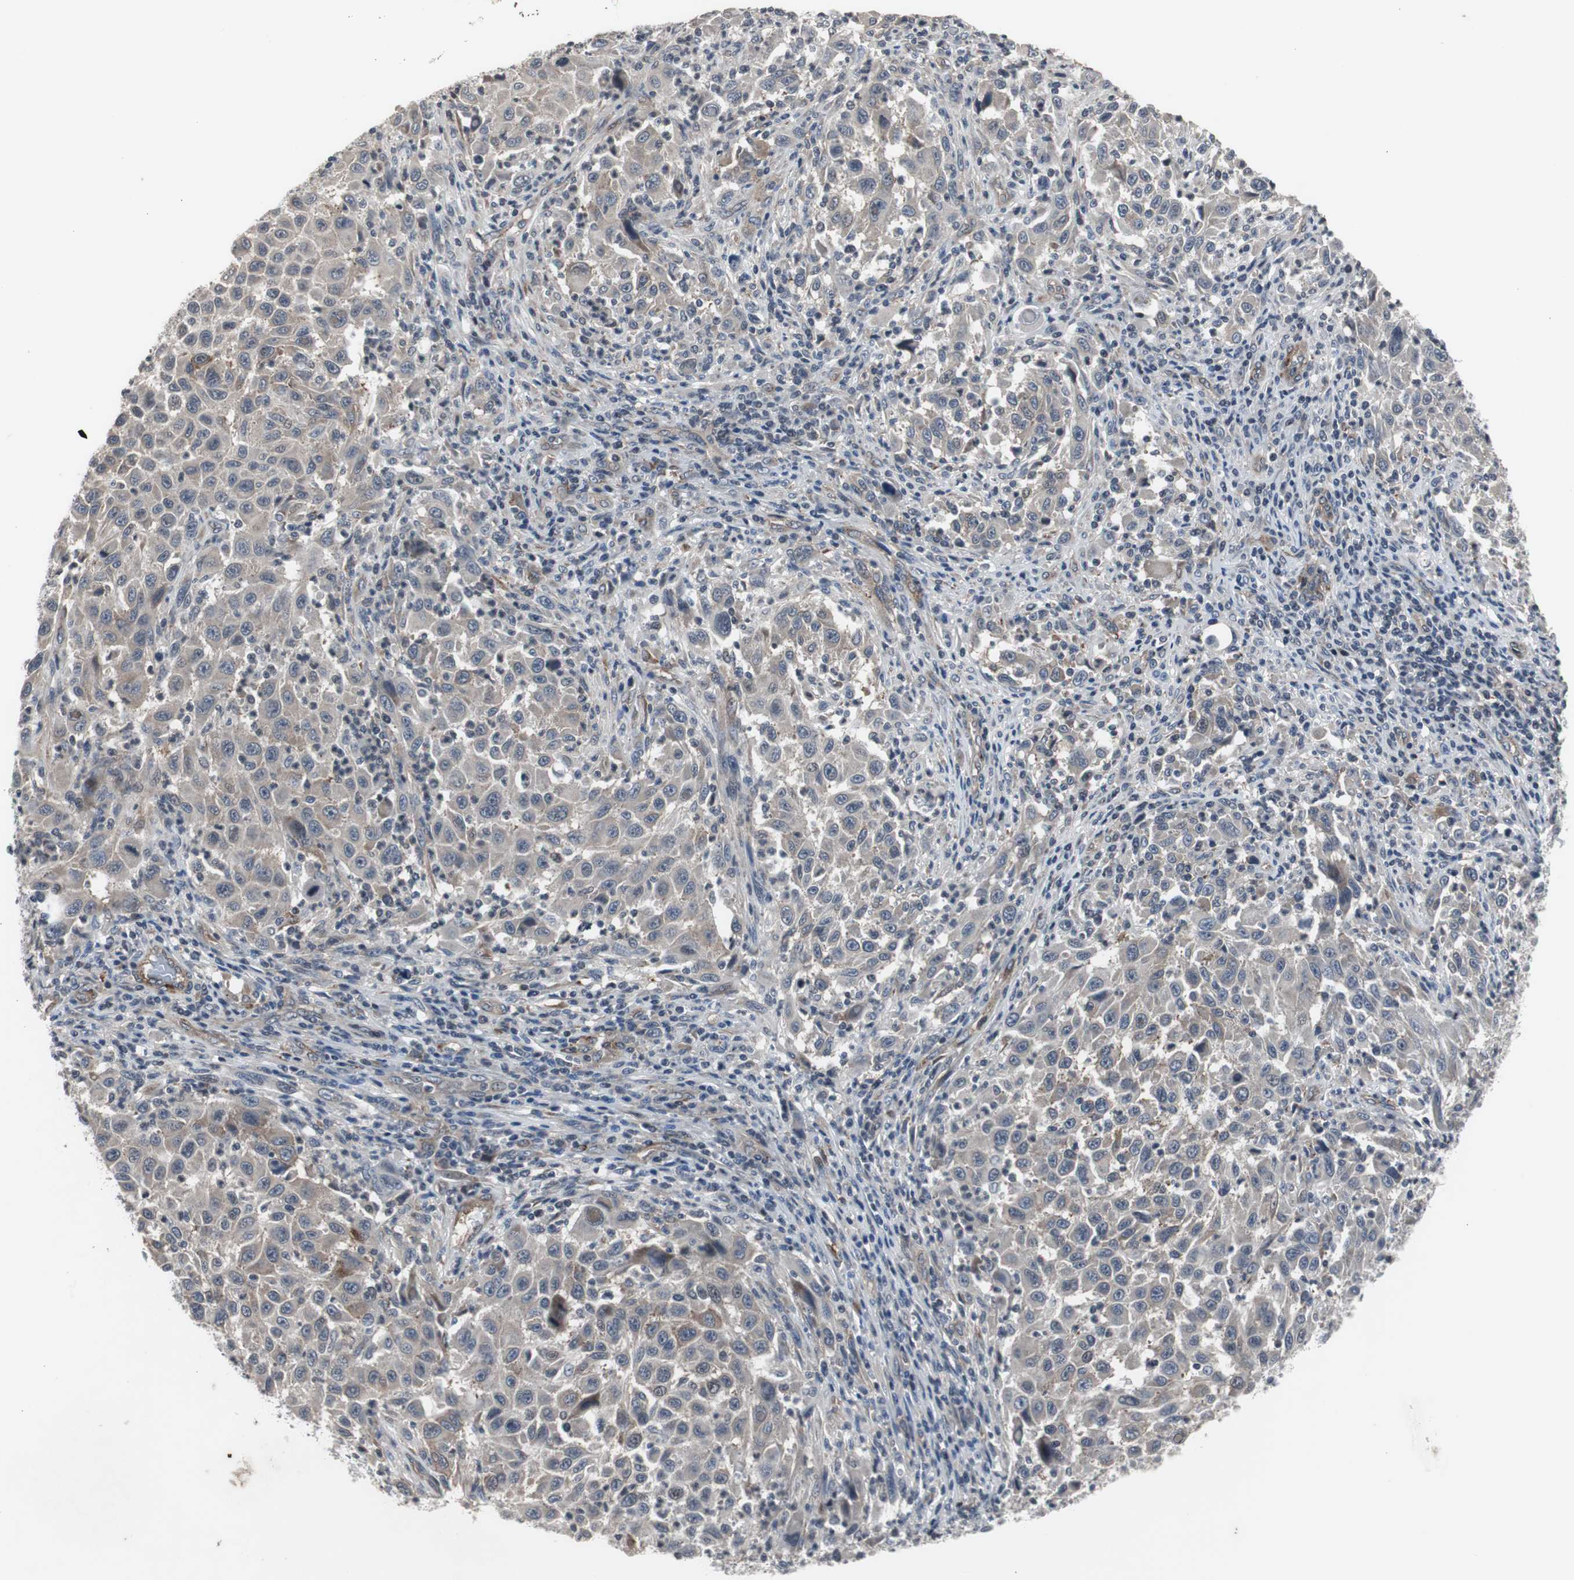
{"staining": {"intensity": "weak", "quantity": ">75%", "location": "cytoplasmic/membranous"}, "tissue": "melanoma", "cell_type": "Tumor cells", "image_type": "cancer", "snomed": [{"axis": "morphology", "description": "Malignant melanoma, Metastatic site"}, {"axis": "topography", "description": "Lymph node"}], "caption": "Melanoma was stained to show a protein in brown. There is low levels of weak cytoplasmic/membranous expression in about >75% of tumor cells.", "gene": "CRADD", "patient": {"sex": "male", "age": 61}}